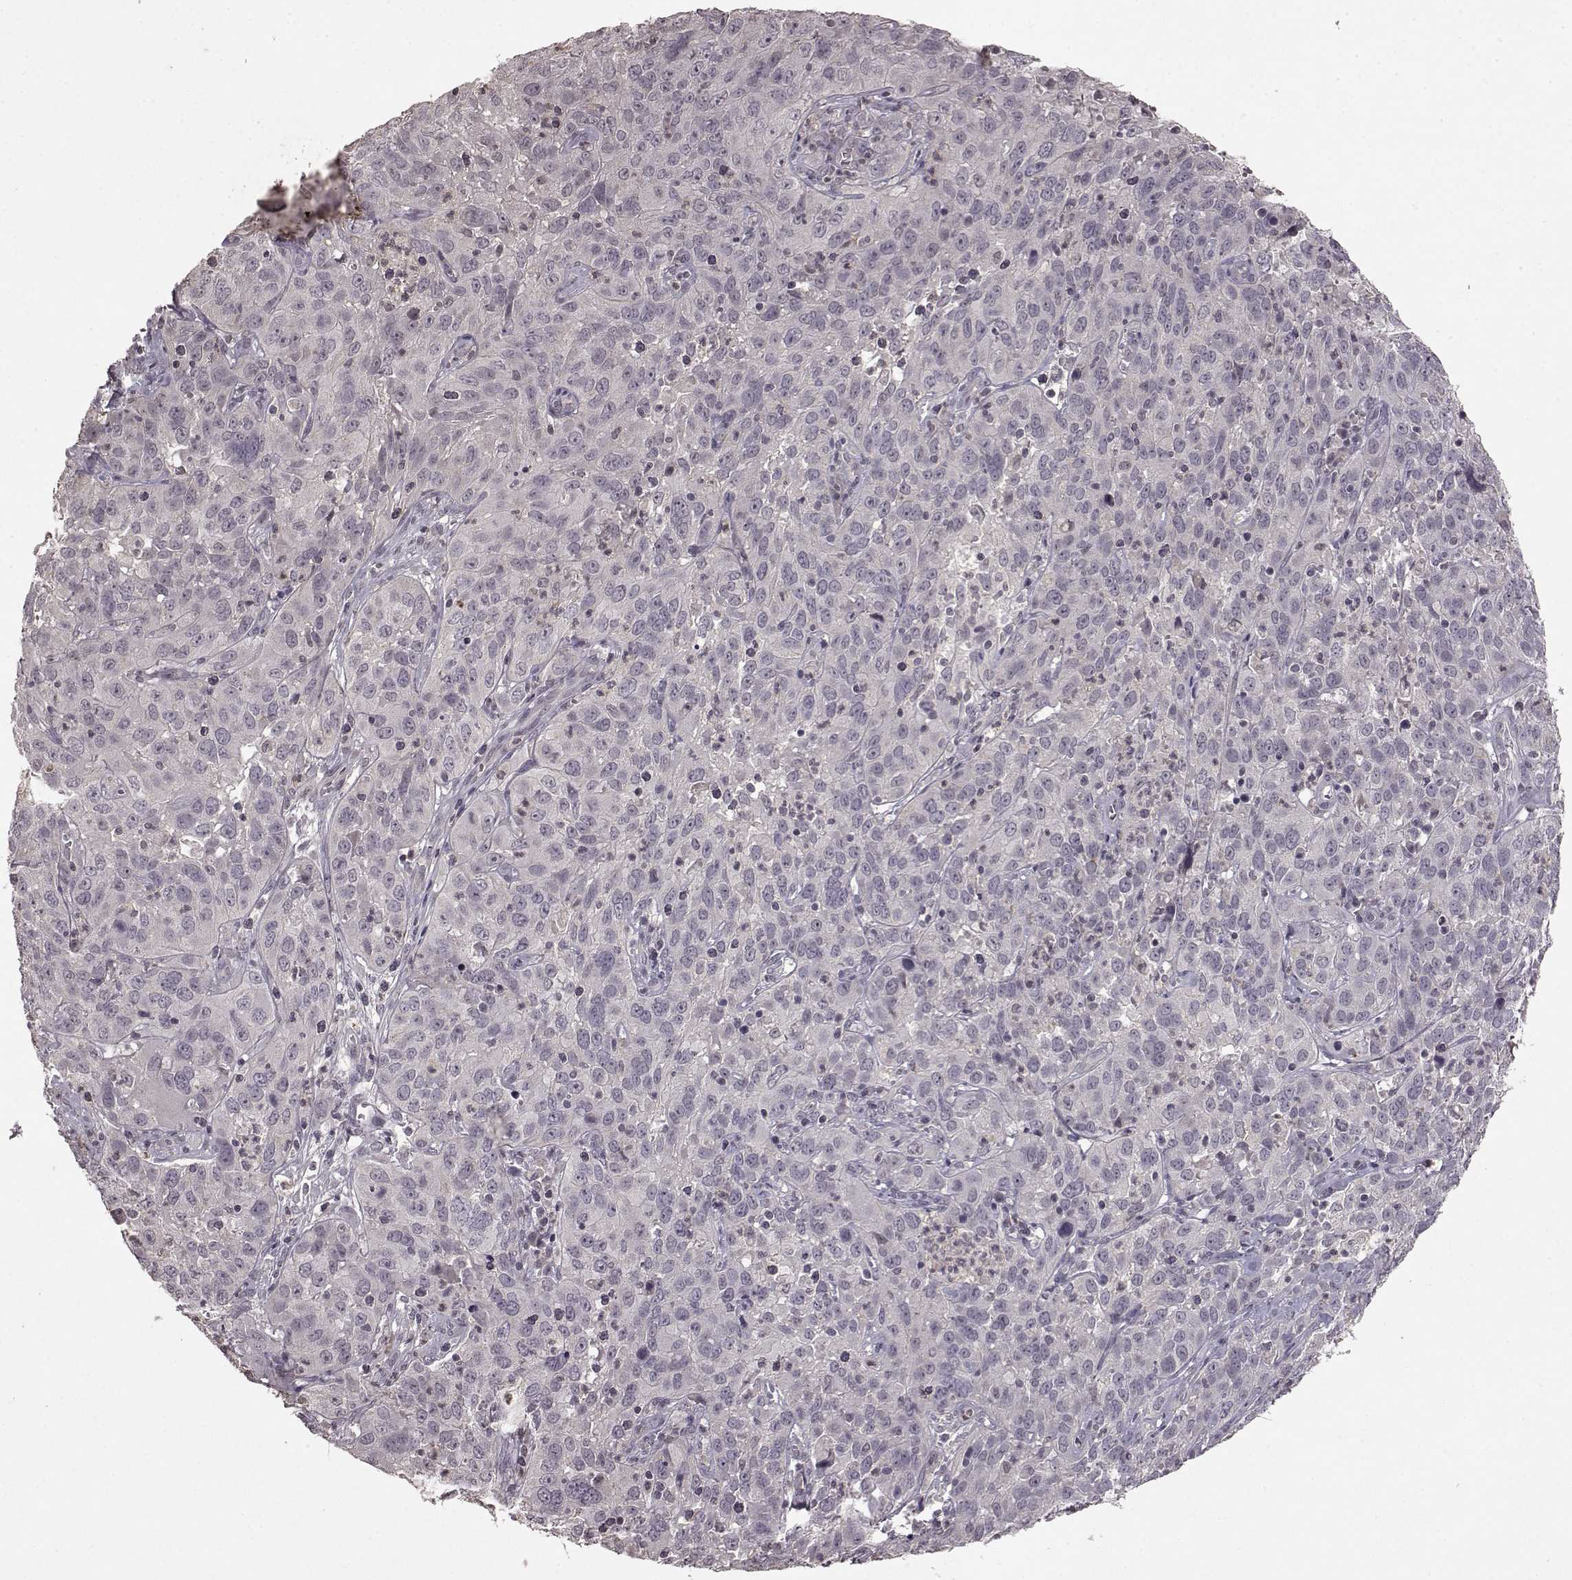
{"staining": {"intensity": "negative", "quantity": "none", "location": "none"}, "tissue": "cervical cancer", "cell_type": "Tumor cells", "image_type": "cancer", "snomed": [{"axis": "morphology", "description": "Squamous cell carcinoma, NOS"}, {"axis": "topography", "description": "Cervix"}], "caption": "This is a micrograph of immunohistochemistry (IHC) staining of cervical squamous cell carcinoma, which shows no staining in tumor cells.", "gene": "LHB", "patient": {"sex": "female", "age": 32}}